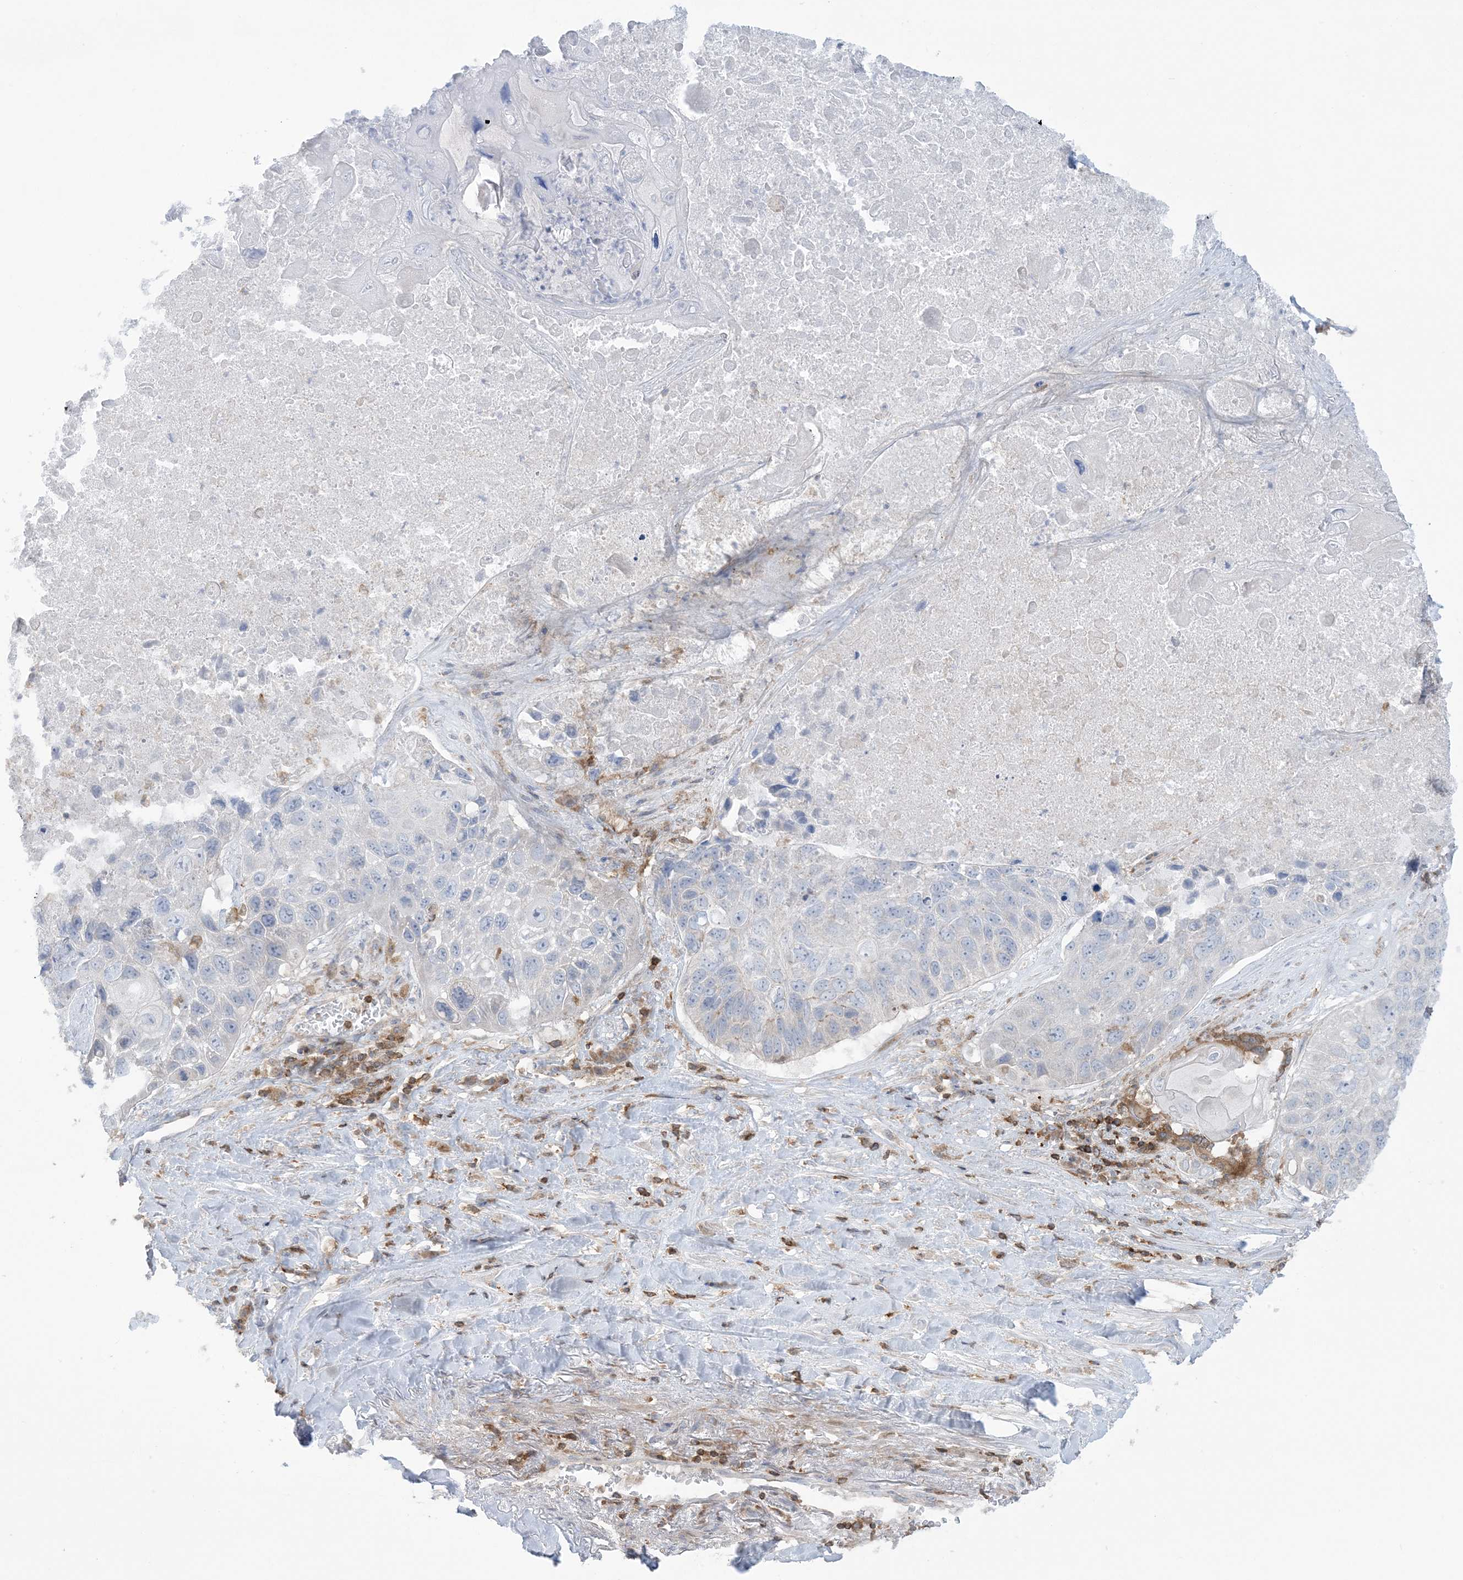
{"staining": {"intensity": "negative", "quantity": "none", "location": "none"}, "tissue": "lung cancer", "cell_type": "Tumor cells", "image_type": "cancer", "snomed": [{"axis": "morphology", "description": "Squamous cell carcinoma, NOS"}, {"axis": "topography", "description": "Lung"}], "caption": "Immunohistochemical staining of human squamous cell carcinoma (lung) reveals no significant positivity in tumor cells.", "gene": "ARHGAP30", "patient": {"sex": "male", "age": 61}}